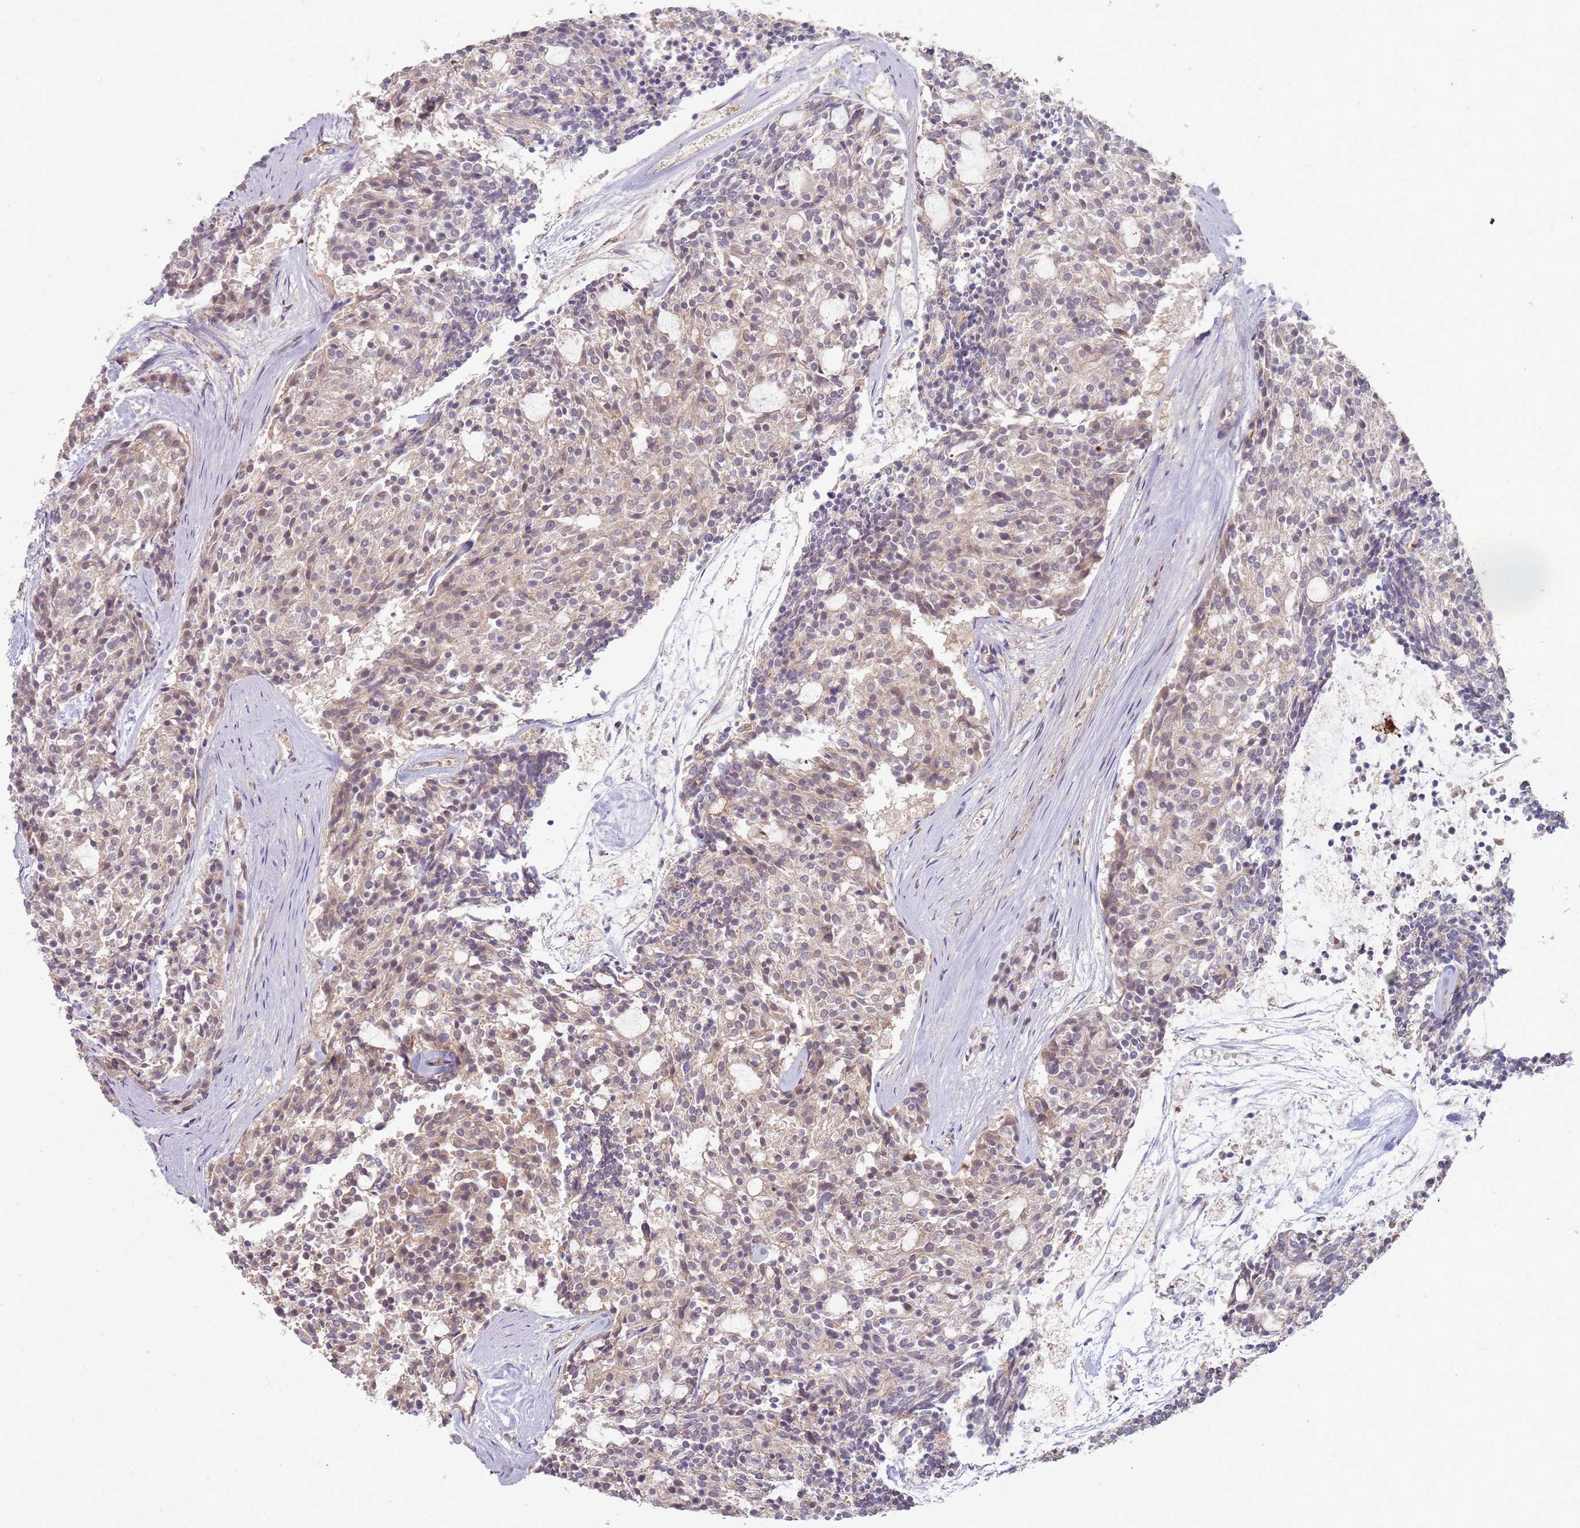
{"staining": {"intensity": "weak", "quantity": "25%-75%", "location": "cytoplasmic/membranous"}, "tissue": "carcinoid", "cell_type": "Tumor cells", "image_type": "cancer", "snomed": [{"axis": "morphology", "description": "Carcinoid, malignant, NOS"}, {"axis": "topography", "description": "Pancreas"}], "caption": "Protein expression analysis of human carcinoid reveals weak cytoplasmic/membranous positivity in approximately 25%-75% of tumor cells. (Brightfield microscopy of DAB IHC at high magnification).", "gene": "MPEG1", "patient": {"sex": "female", "age": 54}}